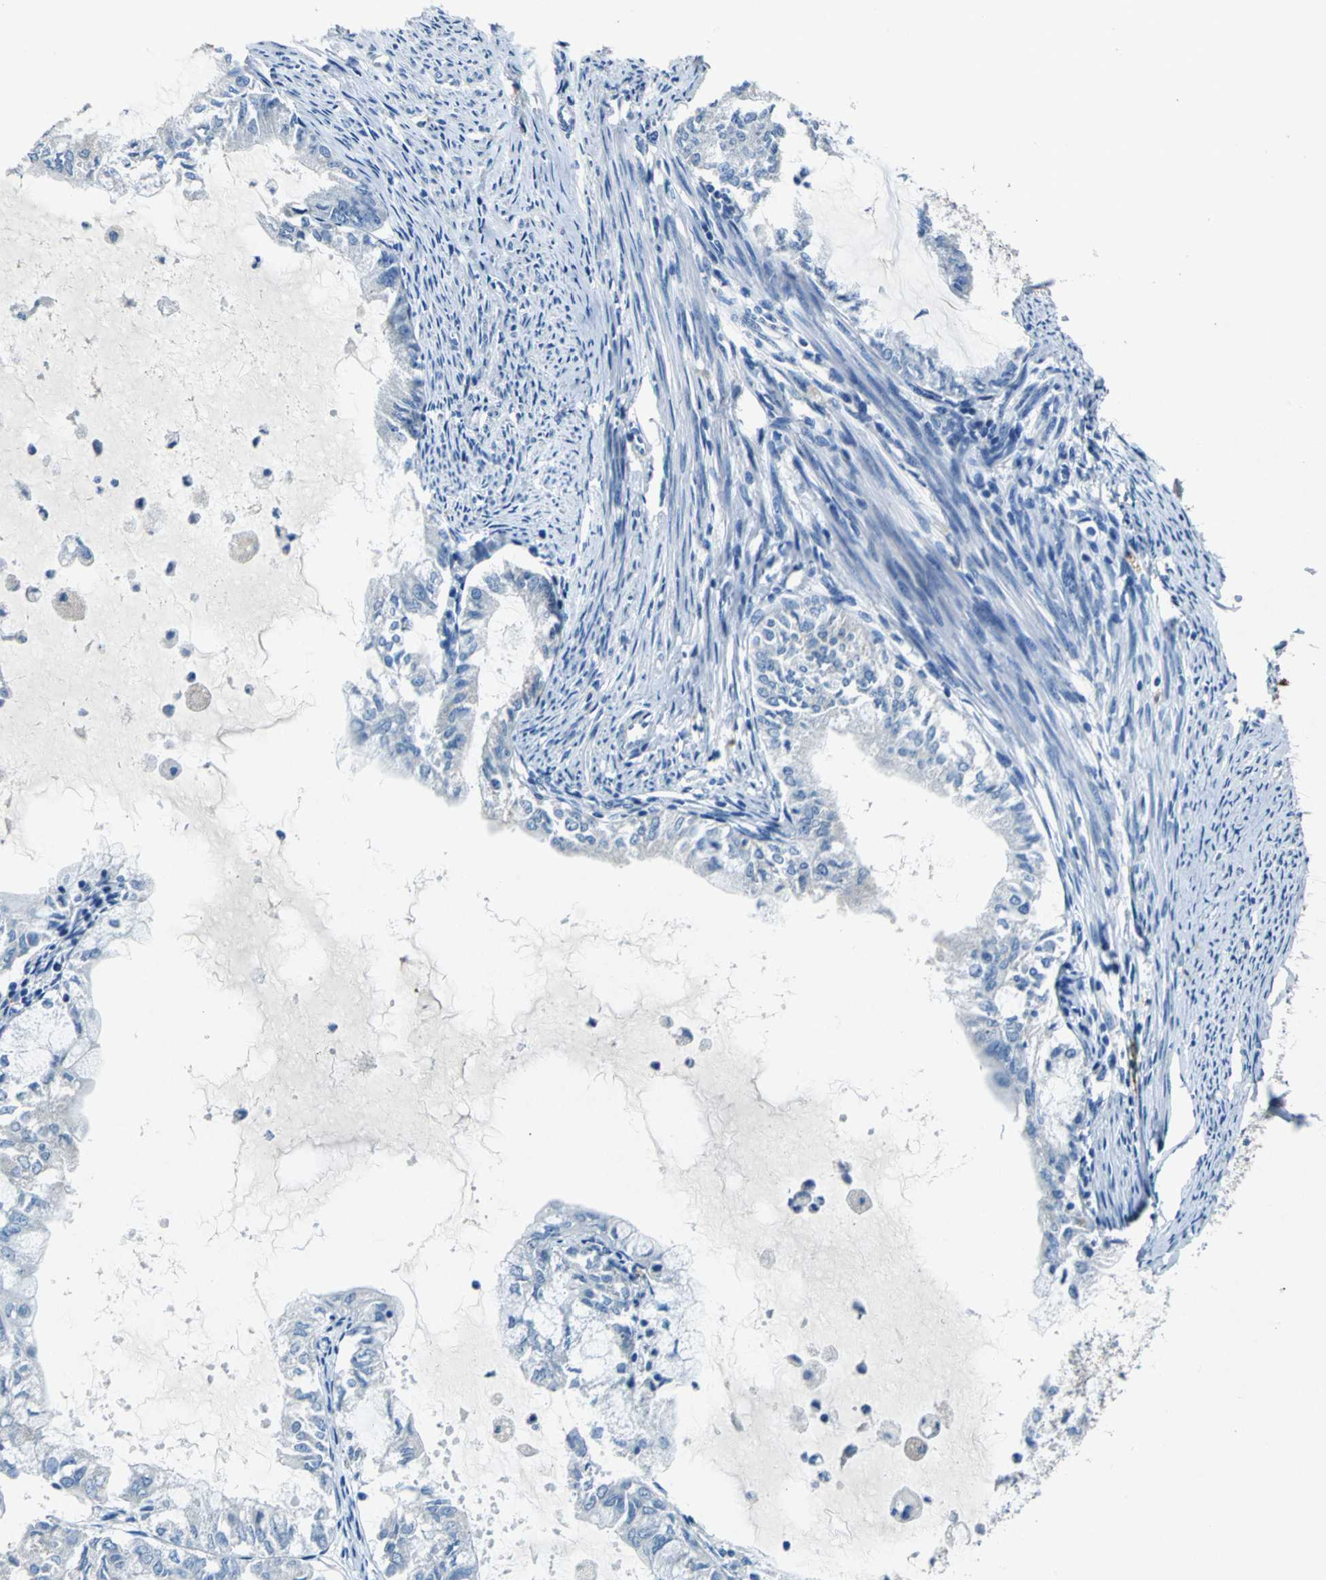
{"staining": {"intensity": "negative", "quantity": "none", "location": "none"}, "tissue": "endometrial cancer", "cell_type": "Tumor cells", "image_type": "cancer", "snomed": [{"axis": "morphology", "description": "Adenocarcinoma, NOS"}, {"axis": "topography", "description": "Endometrium"}], "caption": "Tumor cells are negative for protein expression in human adenocarcinoma (endometrial).", "gene": "RPS13", "patient": {"sex": "female", "age": 86}}